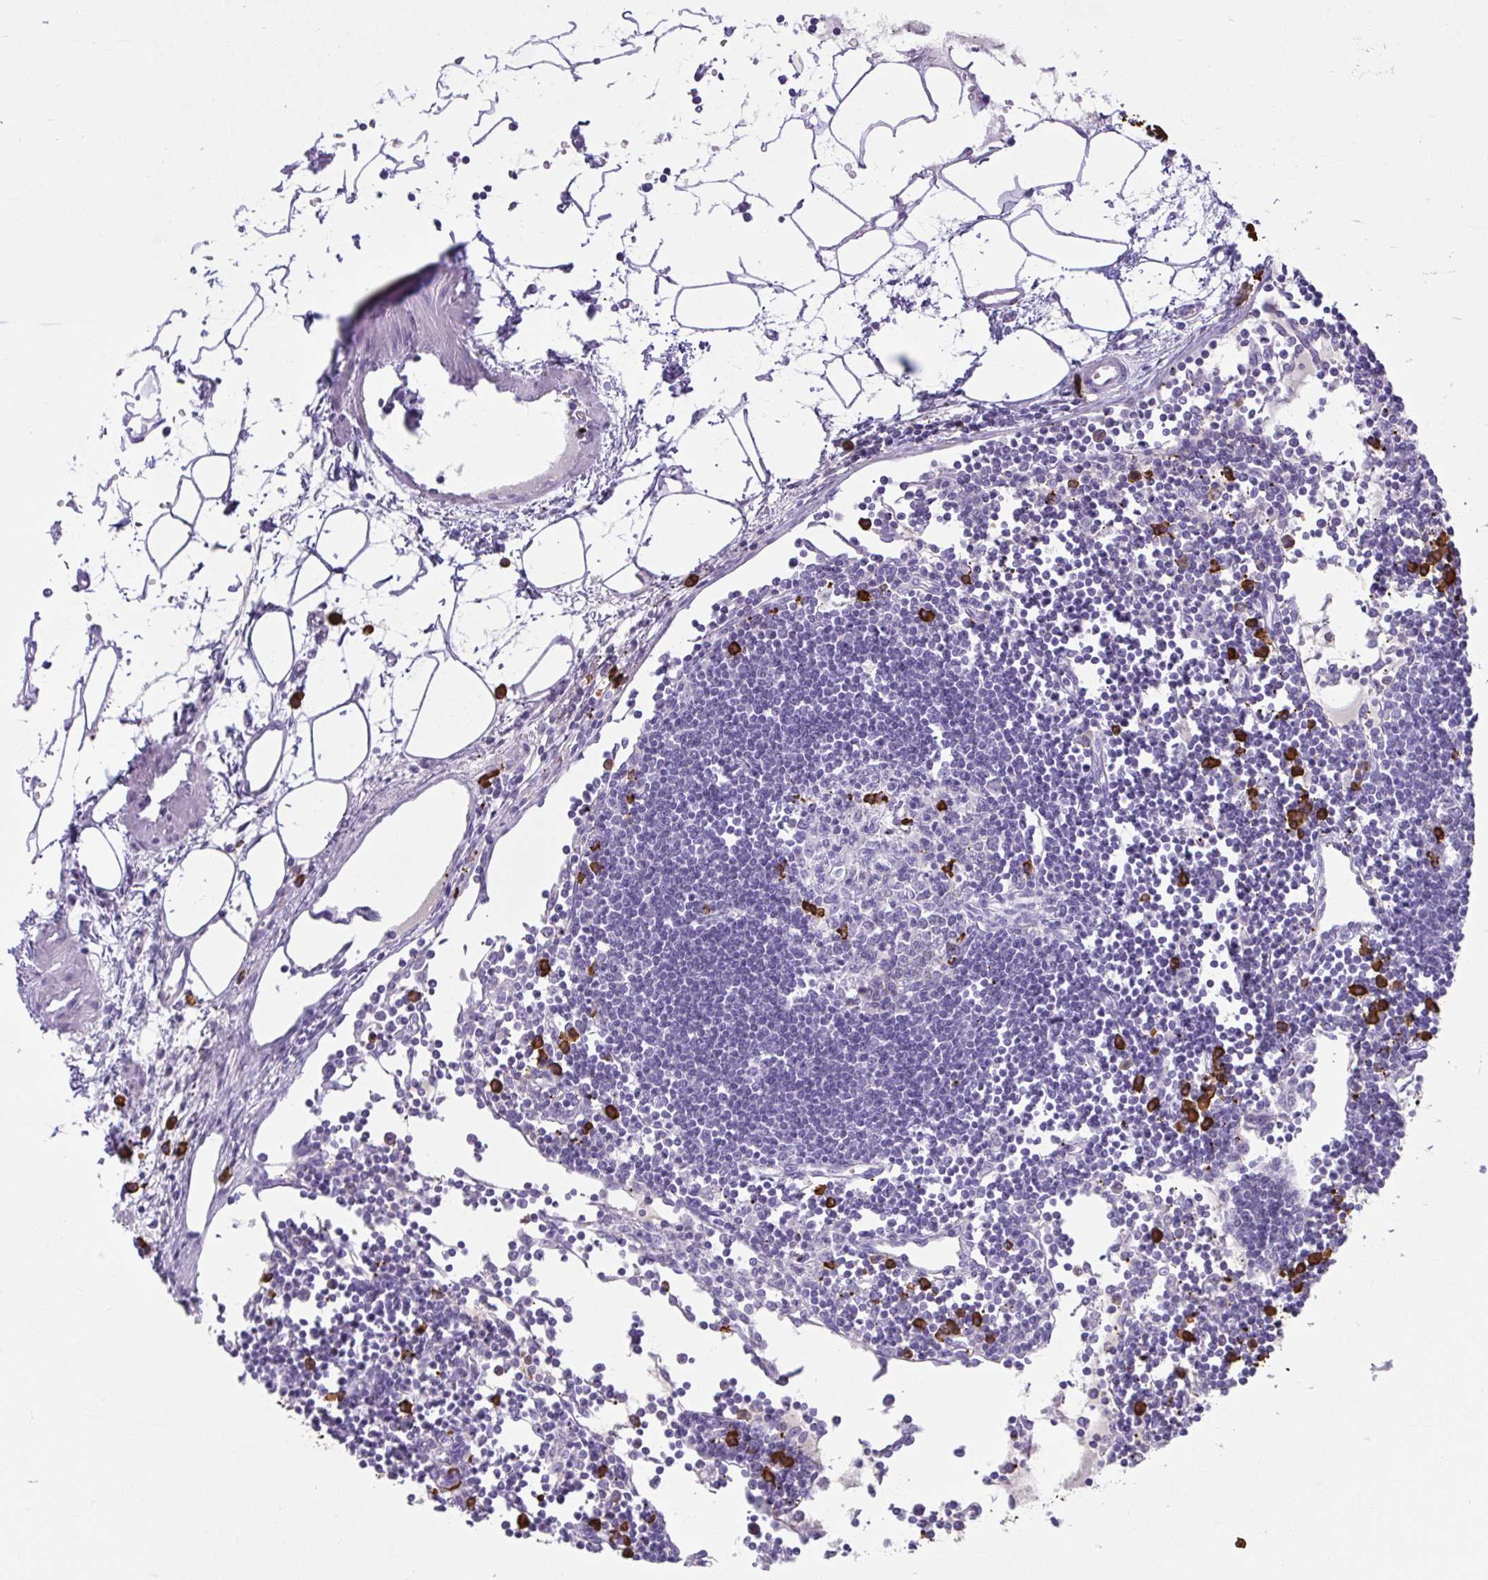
{"staining": {"intensity": "strong", "quantity": "<25%", "location": "cytoplasmic/membranous"}, "tissue": "lymph node", "cell_type": "Germinal center cells", "image_type": "normal", "snomed": [{"axis": "morphology", "description": "Normal tissue, NOS"}, {"axis": "topography", "description": "Lymph node"}], "caption": "Brown immunohistochemical staining in benign lymph node displays strong cytoplasmic/membranous staining in about <25% of germinal center cells. (DAB (3,3'-diaminobenzidine) IHC, brown staining for protein, blue staining for nuclei).", "gene": "CDADC1", "patient": {"sex": "female", "age": 65}}